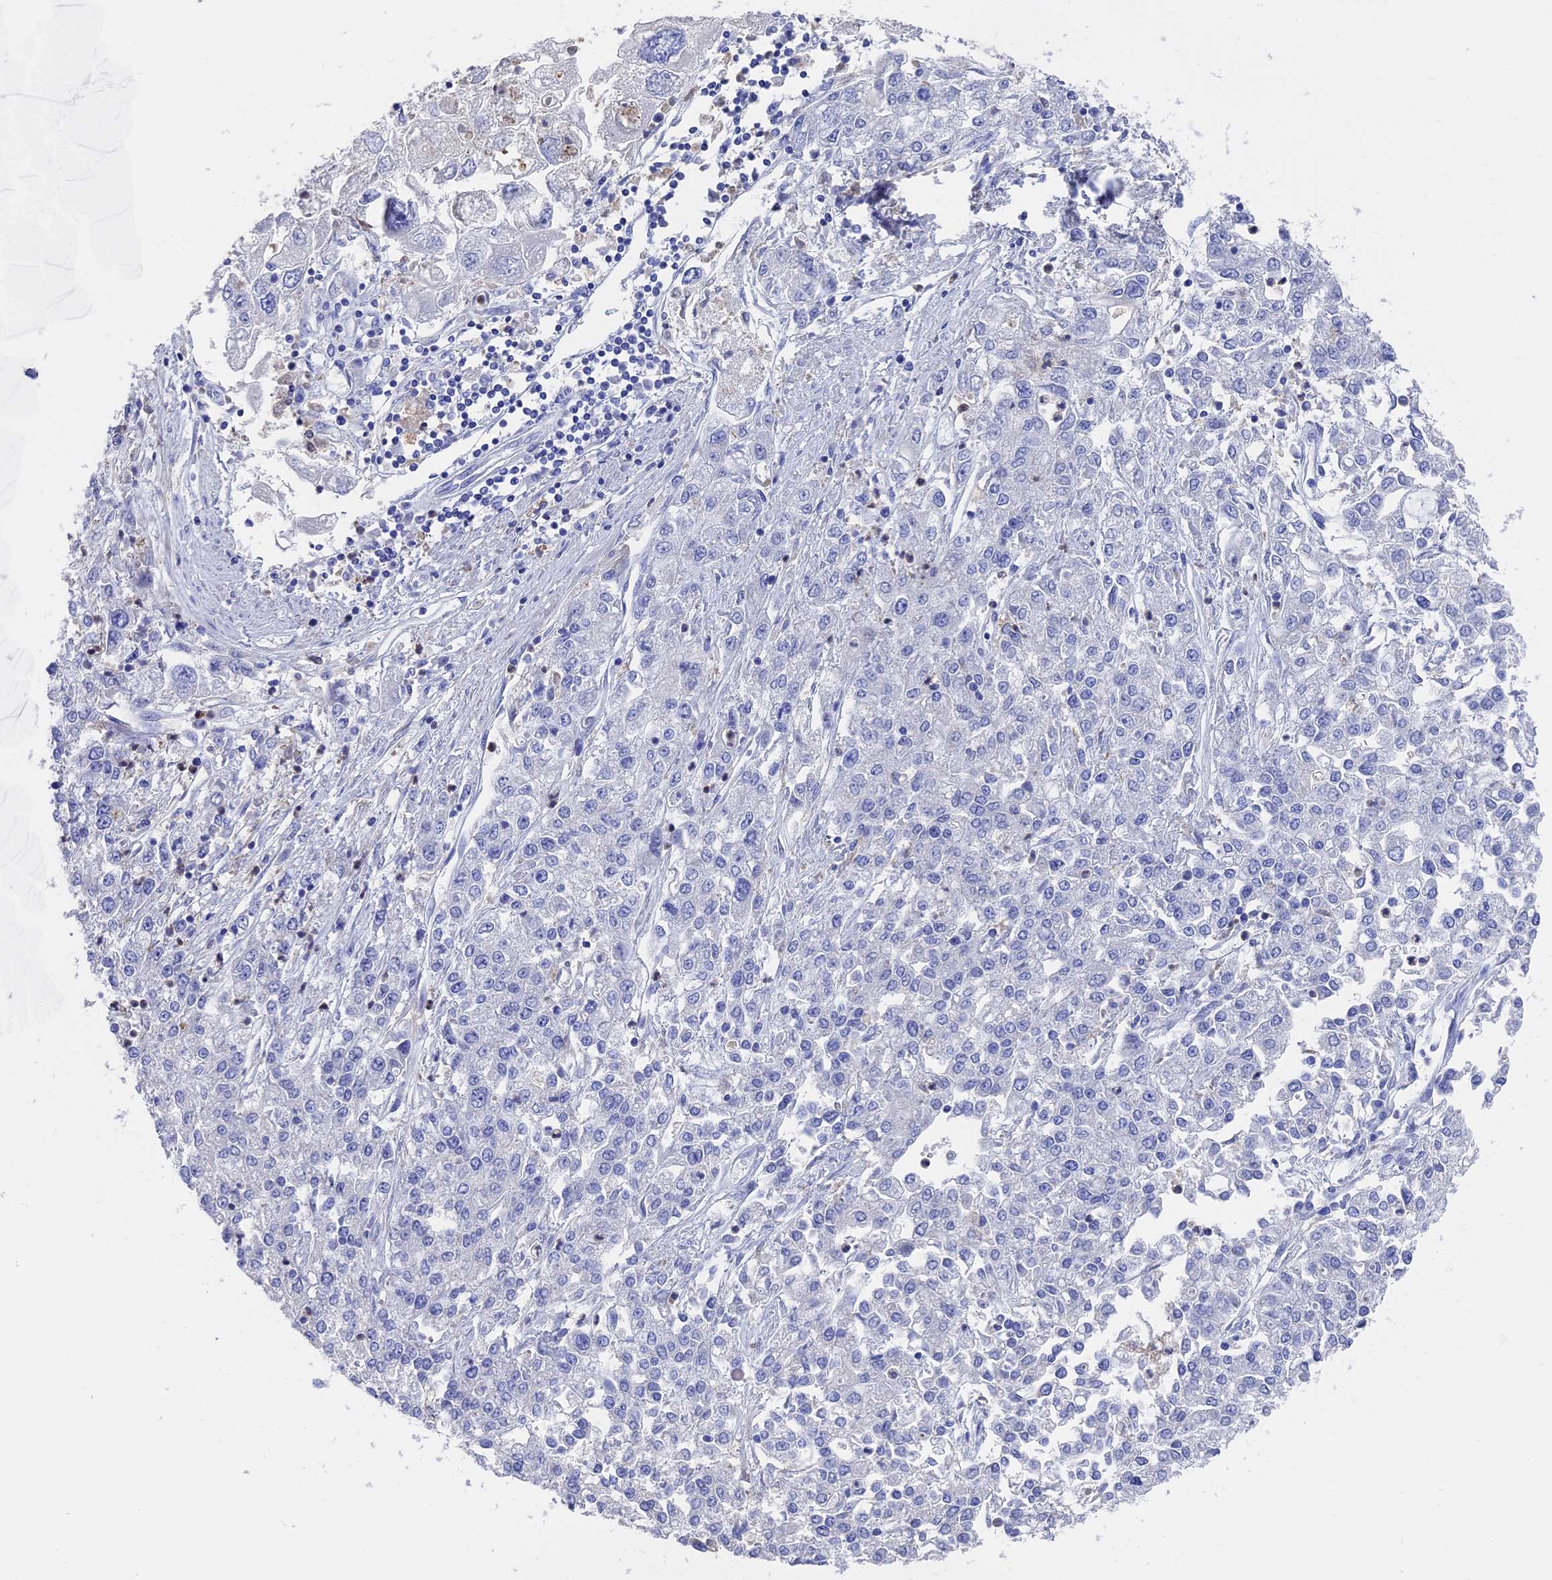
{"staining": {"intensity": "negative", "quantity": "none", "location": "none"}, "tissue": "endometrial cancer", "cell_type": "Tumor cells", "image_type": "cancer", "snomed": [{"axis": "morphology", "description": "Adenocarcinoma, NOS"}, {"axis": "topography", "description": "Endometrium"}], "caption": "Protein analysis of endometrial adenocarcinoma demonstrates no significant positivity in tumor cells.", "gene": "NCF4", "patient": {"sex": "female", "age": 49}}